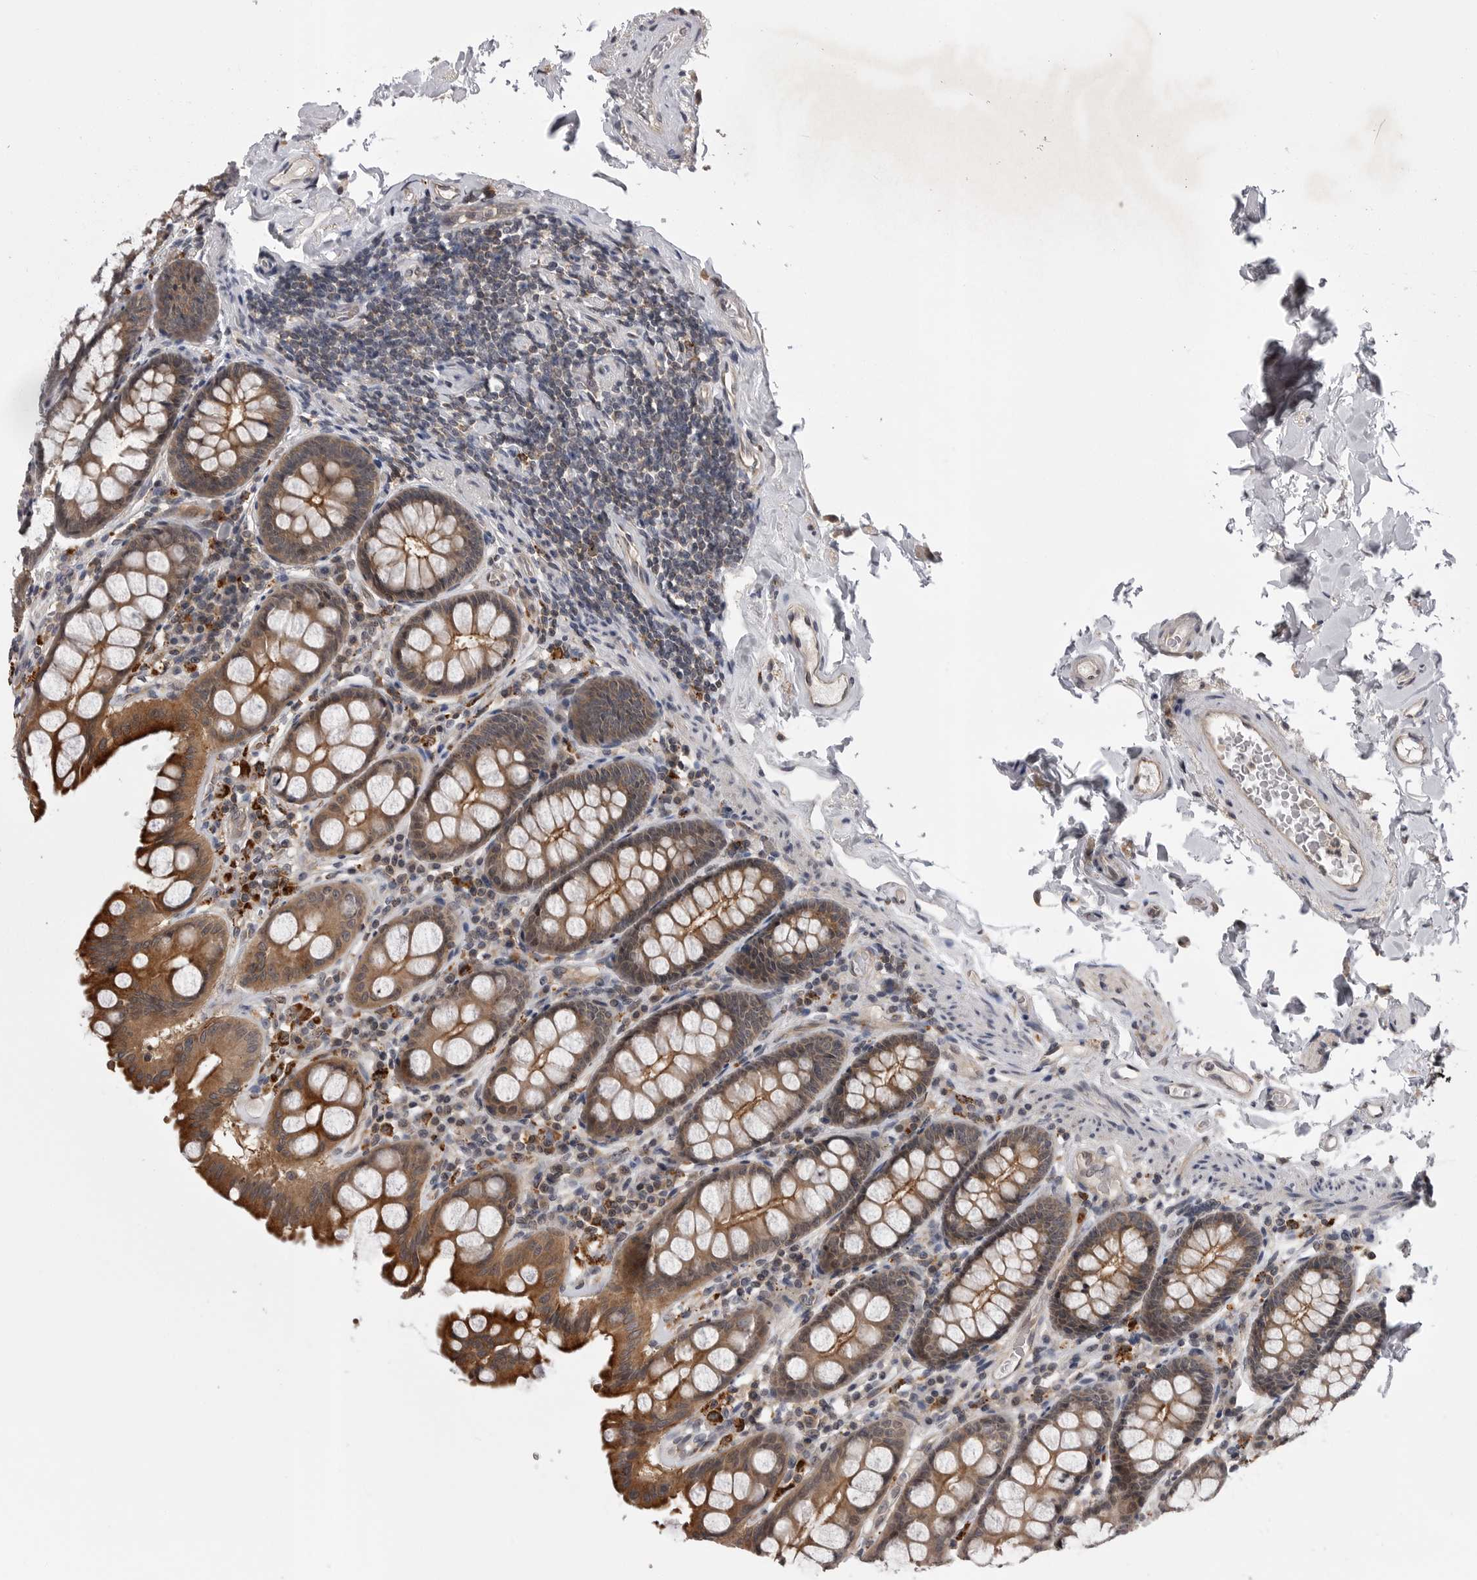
{"staining": {"intensity": "weak", "quantity": ">75%", "location": "cytoplasmic/membranous"}, "tissue": "colon", "cell_type": "Endothelial cells", "image_type": "normal", "snomed": [{"axis": "morphology", "description": "Normal tissue, NOS"}, {"axis": "topography", "description": "Colon"}, {"axis": "topography", "description": "Peripheral nerve tissue"}], "caption": "Protein expression analysis of benign human colon reveals weak cytoplasmic/membranous staining in about >75% of endothelial cells. (brown staining indicates protein expression, while blue staining denotes nuclei).", "gene": "AOAH", "patient": {"sex": "female", "age": 61}}